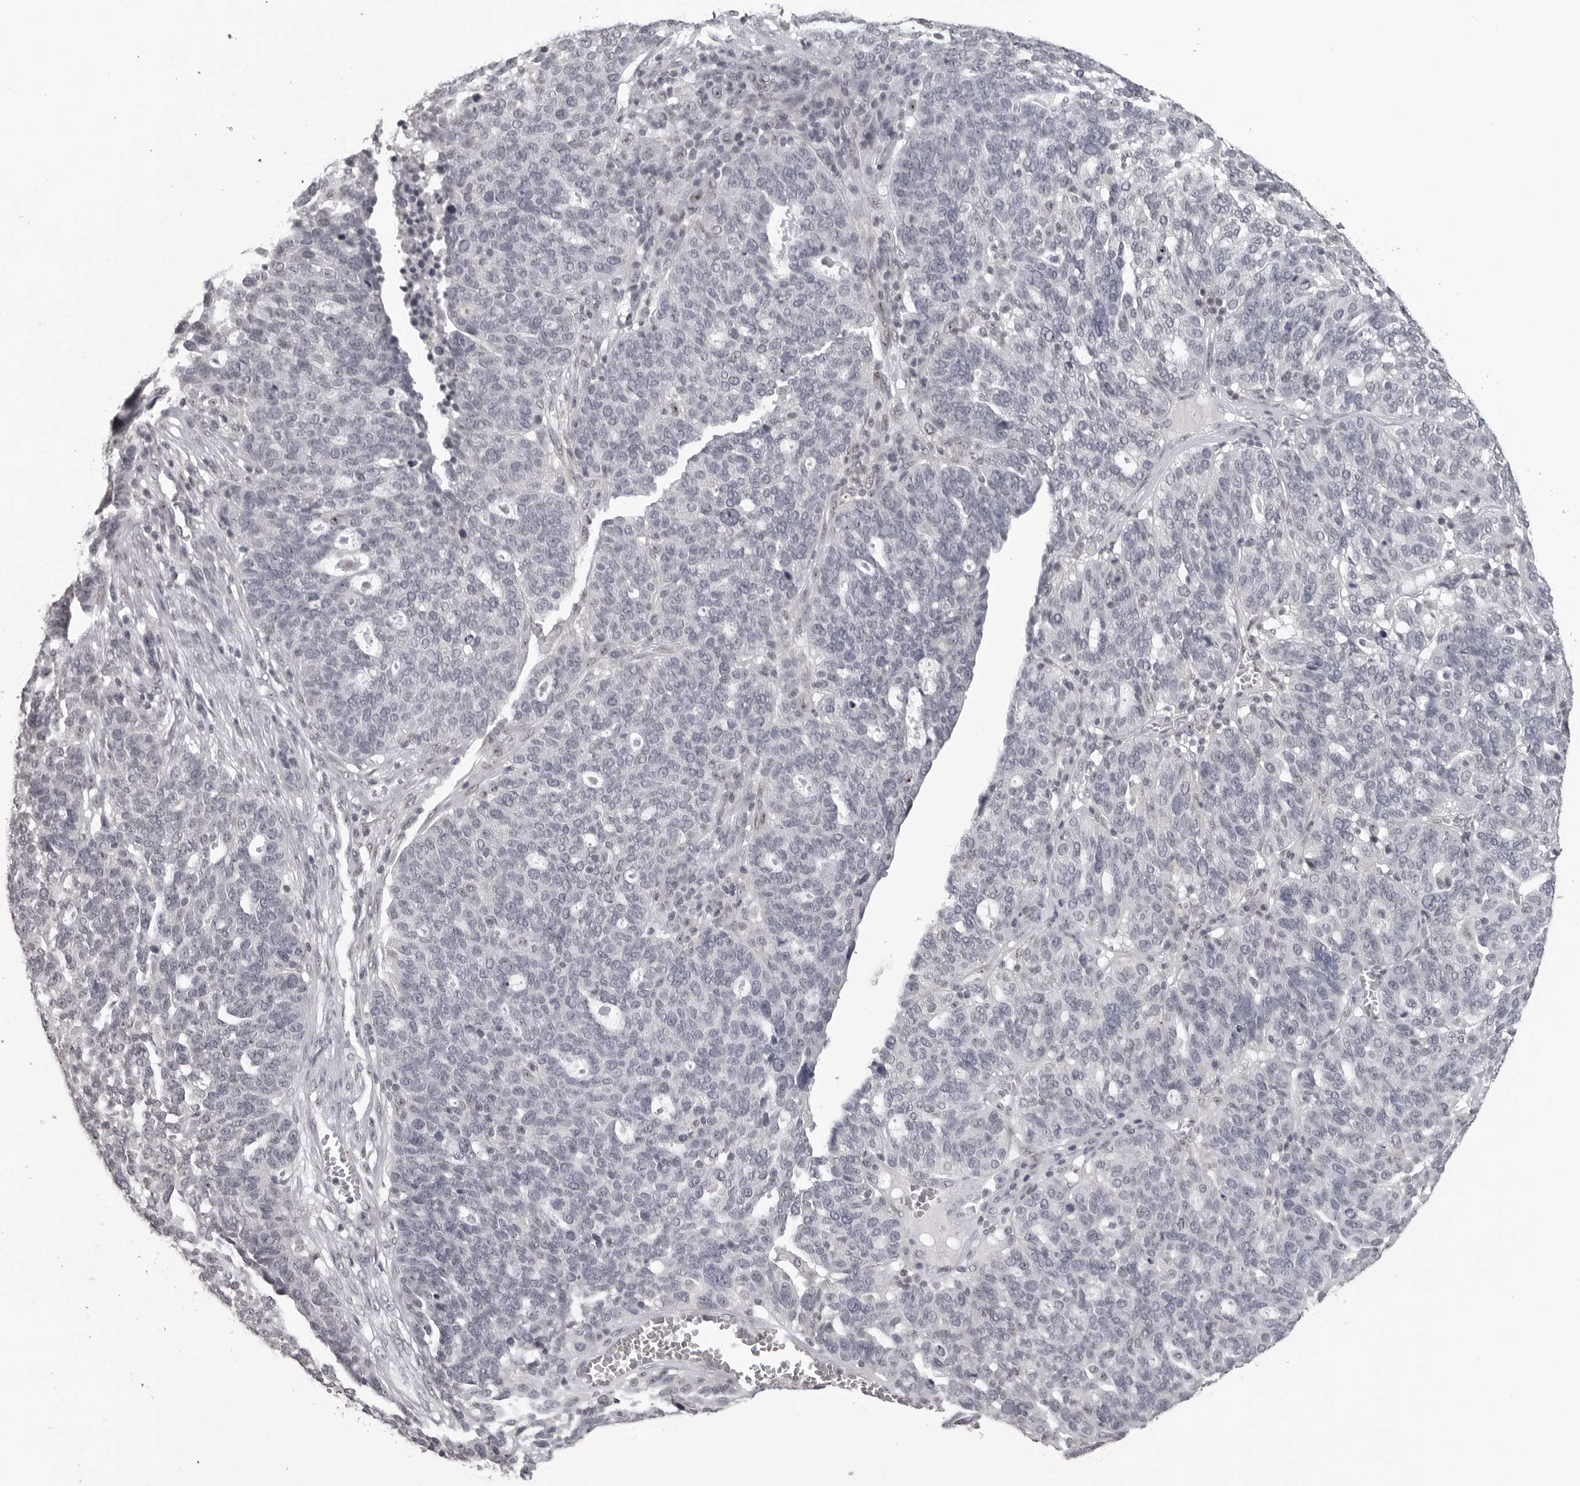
{"staining": {"intensity": "negative", "quantity": "none", "location": "none"}, "tissue": "ovarian cancer", "cell_type": "Tumor cells", "image_type": "cancer", "snomed": [{"axis": "morphology", "description": "Cystadenocarcinoma, serous, NOS"}, {"axis": "topography", "description": "Ovary"}], "caption": "Immunohistochemistry (IHC) of ovarian cancer reveals no positivity in tumor cells. (Brightfield microscopy of DAB (3,3'-diaminobenzidine) immunohistochemistry (IHC) at high magnification).", "gene": "DDX54", "patient": {"sex": "female", "age": 59}}